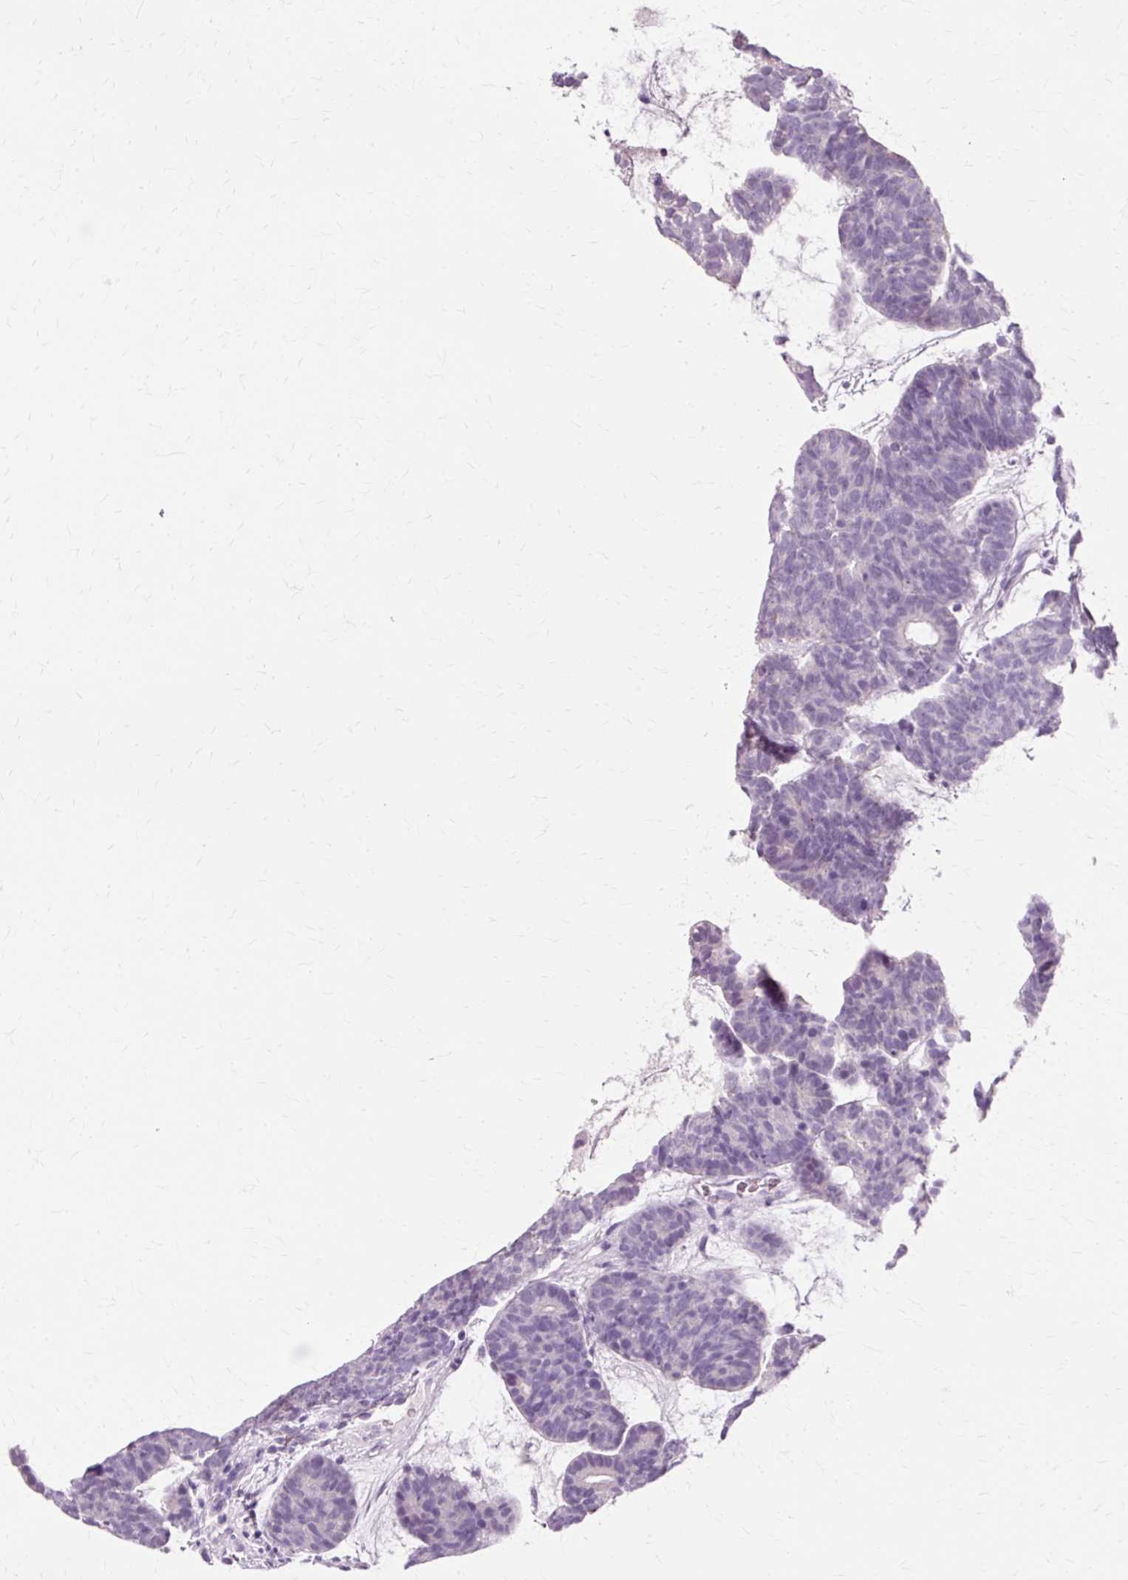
{"staining": {"intensity": "negative", "quantity": "none", "location": "none"}, "tissue": "head and neck cancer", "cell_type": "Tumor cells", "image_type": "cancer", "snomed": [{"axis": "morphology", "description": "Adenocarcinoma, NOS"}, {"axis": "topography", "description": "Head-Neck"}], "caption": "Immunohistochemistry histopathology image of human adenocarcinoma (head and neck) stained for a protein (brown), which reveals no positivity in tumor cells.", "gene": "VN1R2", "patient": {"sex": "female", "age": 81}}